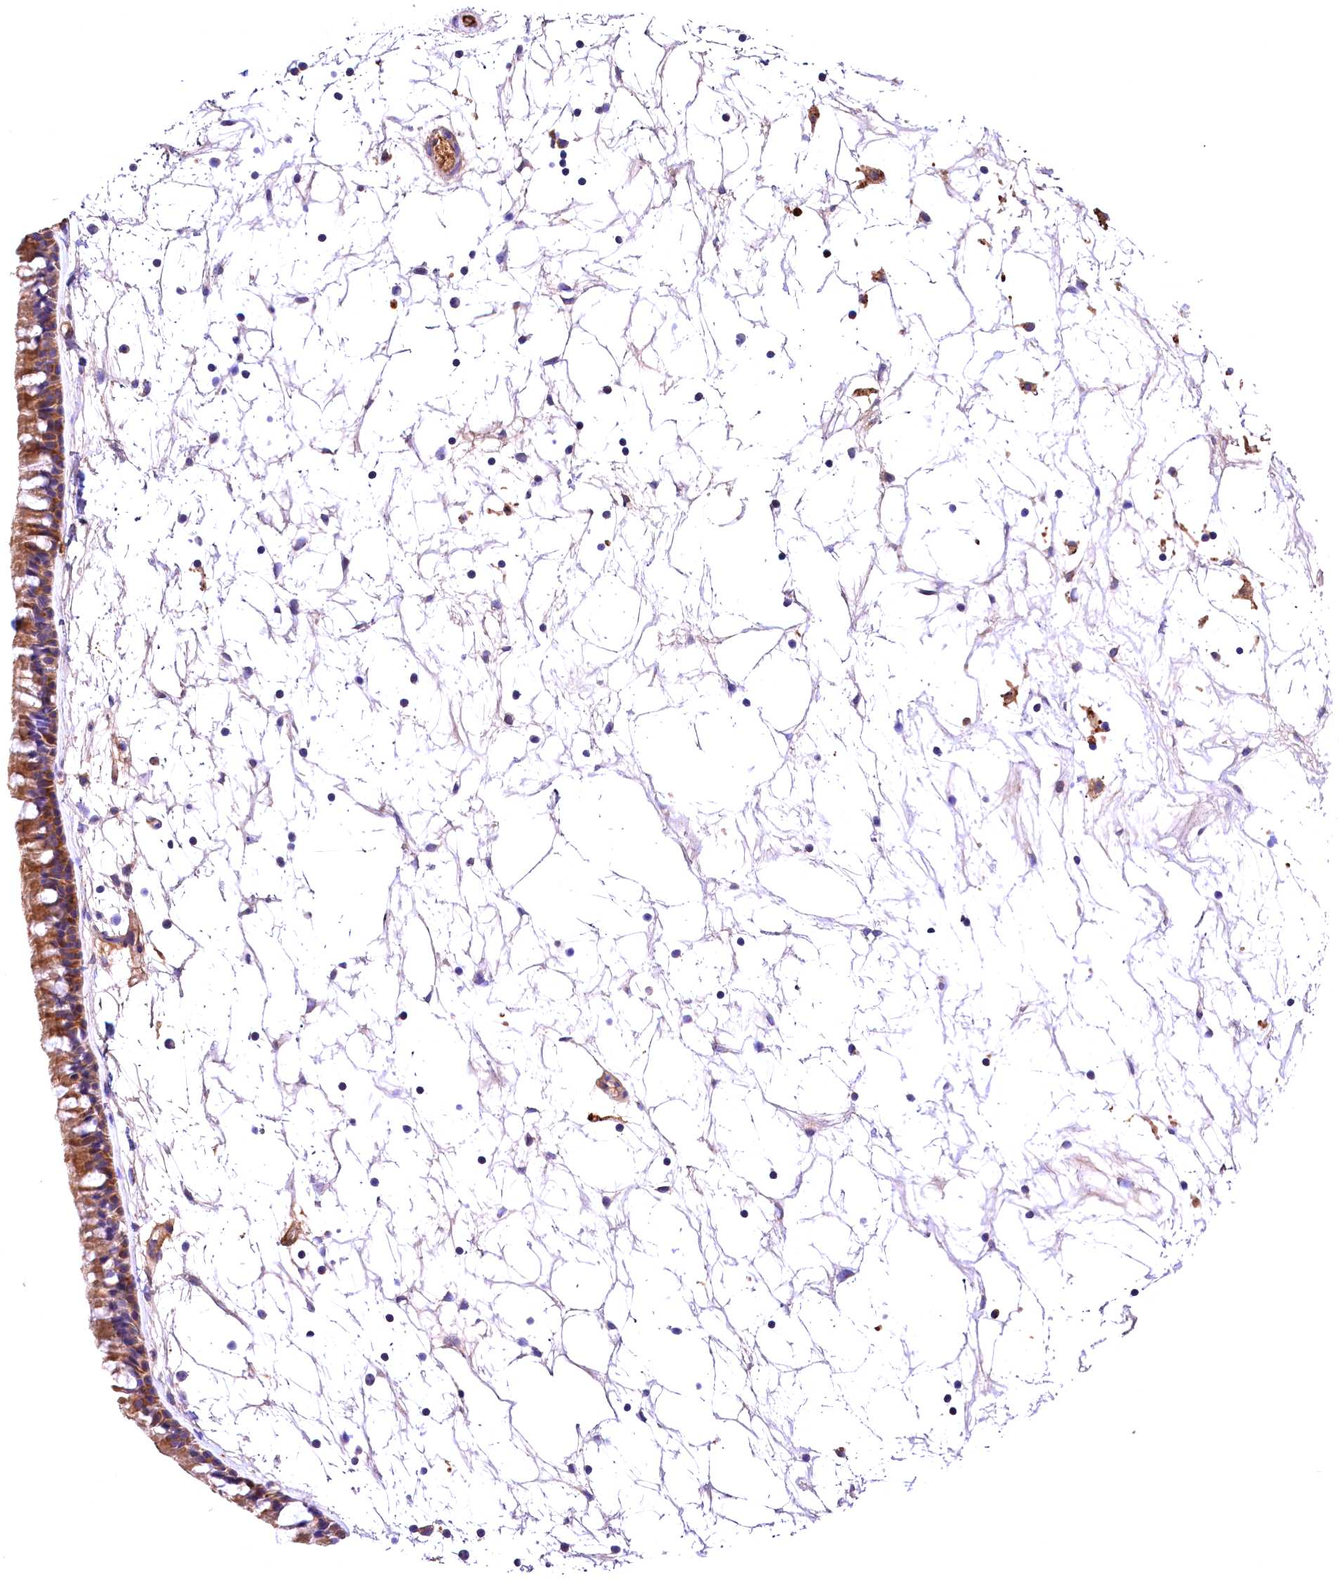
{"staining": {"intensity": "moderate", "quantity": ">75%", "location": "cytoplasmic/membranous"}, "tissue": "nasopharynx", "cell_type": "Respiratory epithelial cells", "image_type": "normal", "snomed": [{"axis": "morphology", "description": "Normal tissue, NOS"}, {"axis": "topography", "description": "Nasopharynx"}], "caption": "The image exhibits immunohistochemical staining of benign nasopharynx. There is moderate cytoplasmic/membranous positivity is seen in about >75% of respiratory epithelial cells.", "gene": "PHAF1", "patient": {"sex": "male", "age": 64}}